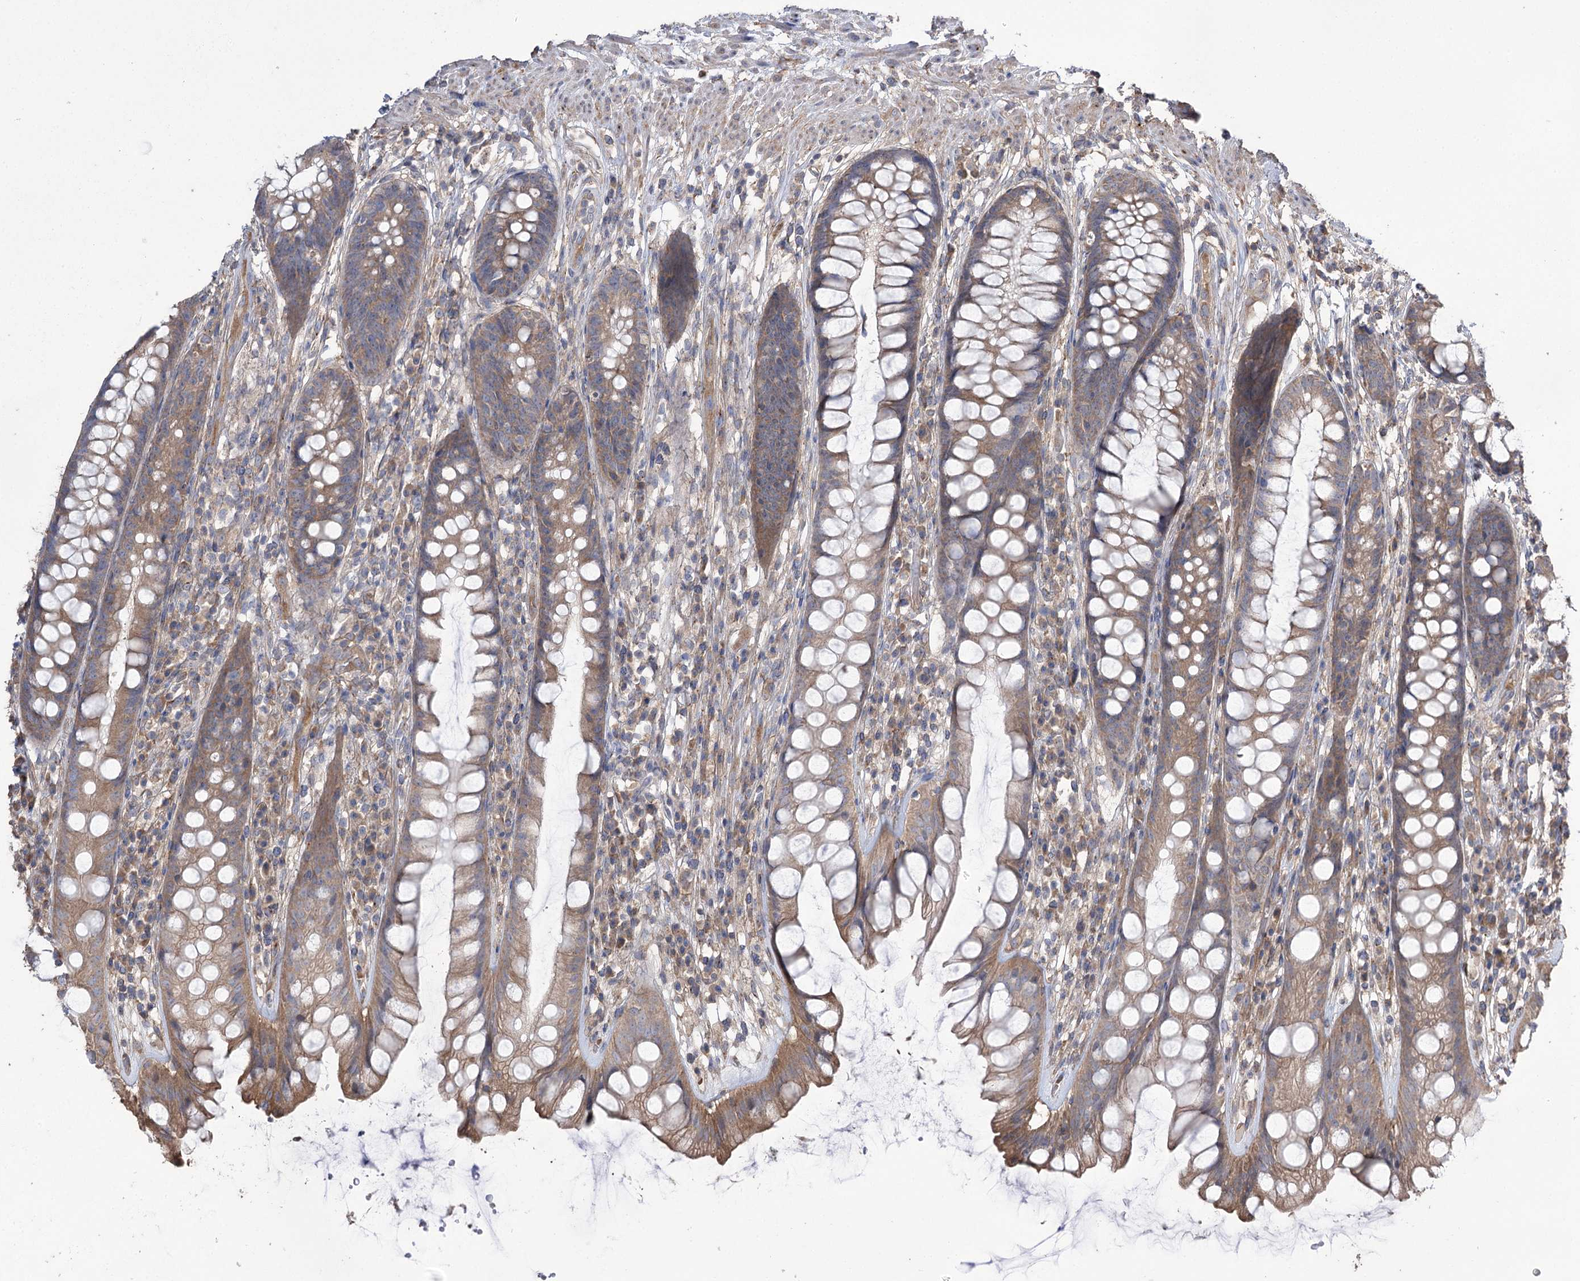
{"staining": {"intensity": "moderate", "quantity": ">75%", "location": "cytoplasmic/membranous"}, "tissue": "rectum", "cell_type": "Glandular cells", "image_type": "normal", "snomed": [{"axis": "morphology", "description": "Normal tissue, NOS"}, {"axis": "topography", "description": "Rectum"}], "caption": "Protein expression analysis of normal human rectum reveals moderate cytoplasmic/membranous expression in about >75% of glandular cells. (brown staining indicates protein expression, while blue staining denotes nuclei).", "gene": "PRSS53", "patient": {"sex": "male", "age": 74}}